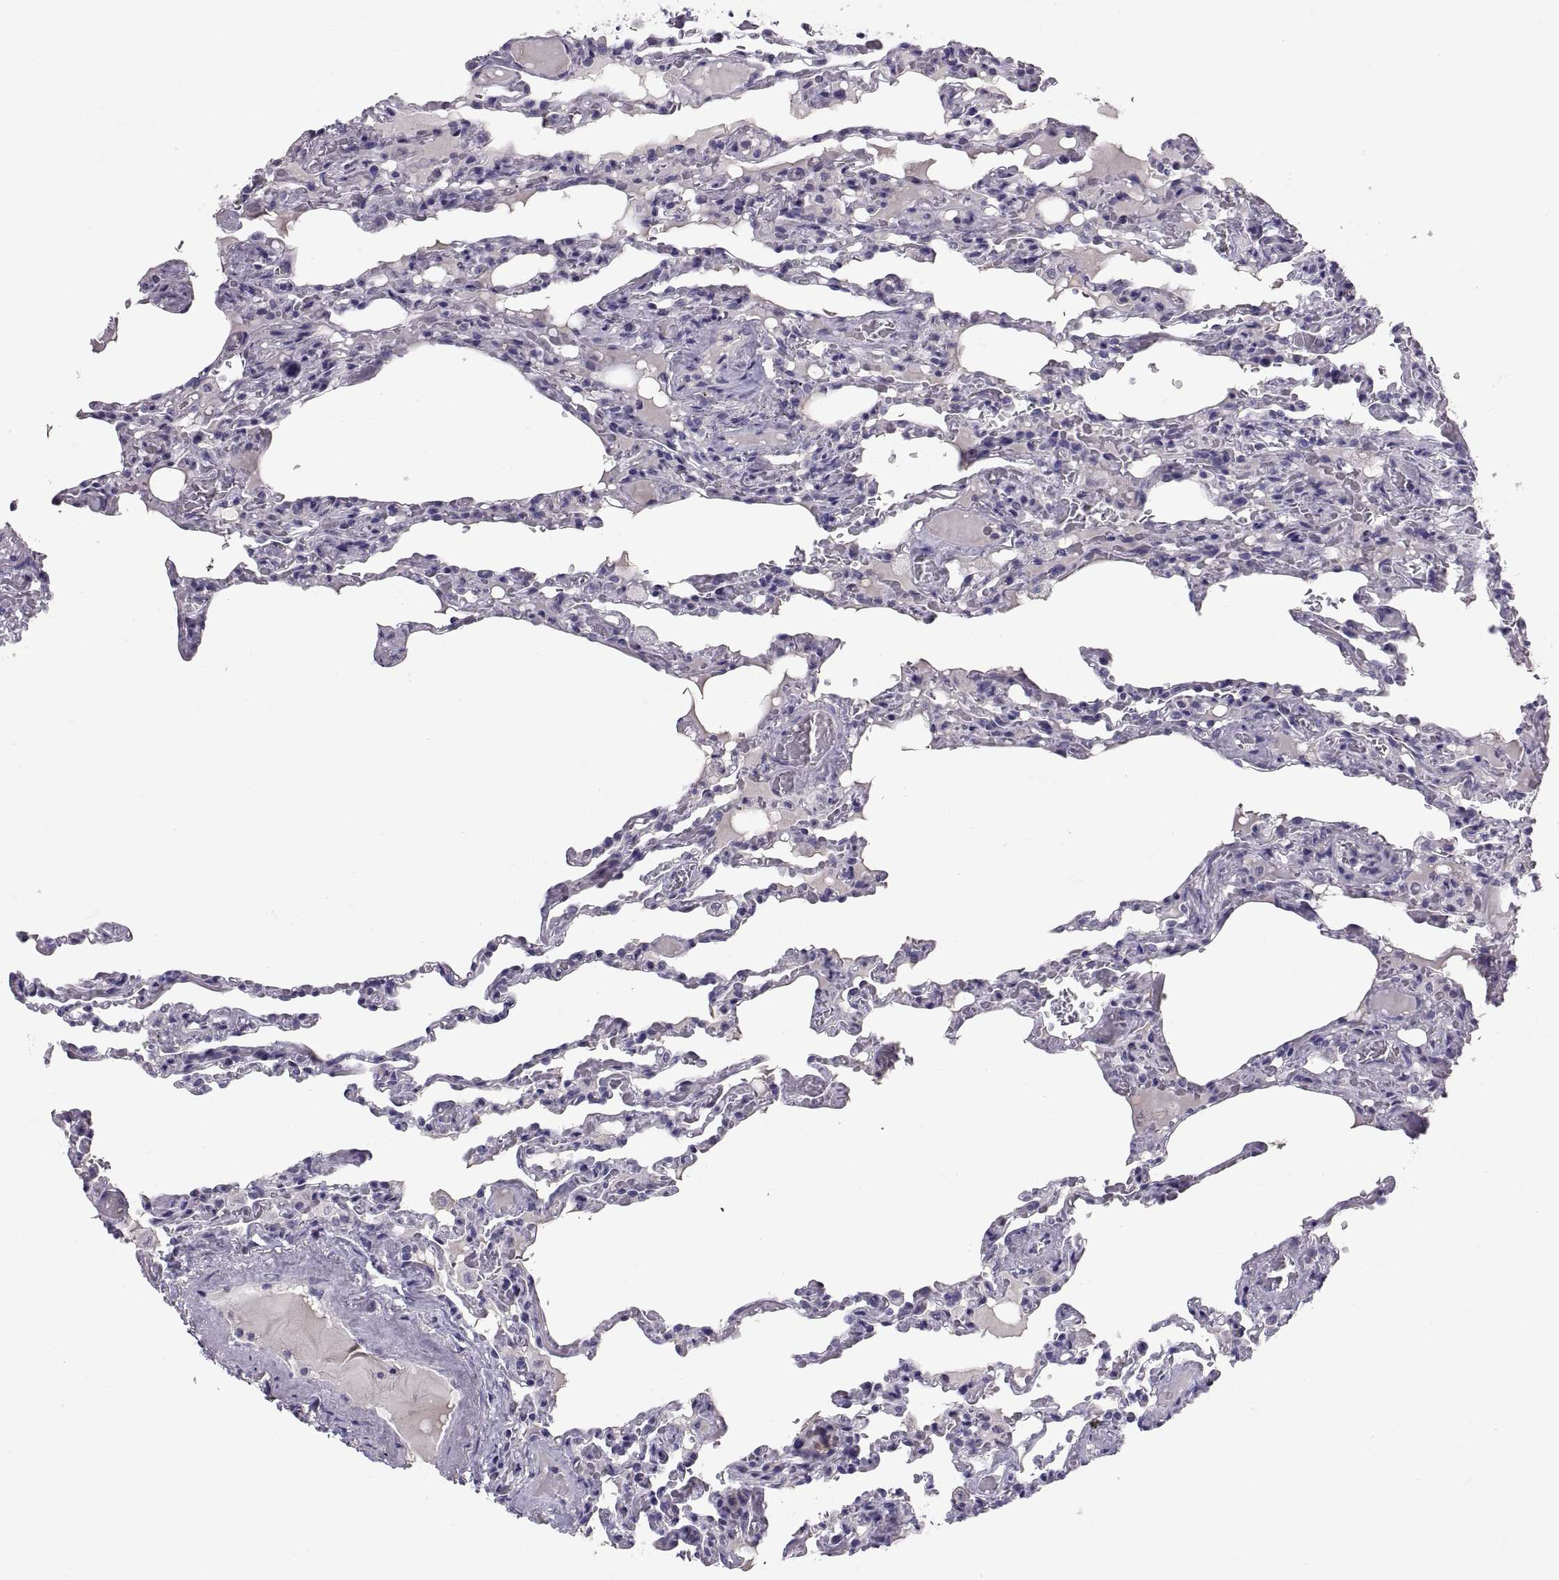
{"staining": {"intensity": "negative", "quantity": "none", "location": "none"}, "tissue": "lung", "cell_type": "Alveolar cells", "image_type": "normal", "snomed": [{"axis": "morphology", "description": "Normal tissue, NOS"}, {"axis": "topography", "description": "Lung"}], "caption": "The micrograph reveals no significant positivity in alveolar cells of lung. (Stains: DAB immunohistochemistry with hematoxylin counter stain, Microscopy: brightfield microscopy at high magnification).", "gene": "PTN", "patient": {"sex": "female", "age": 43}}